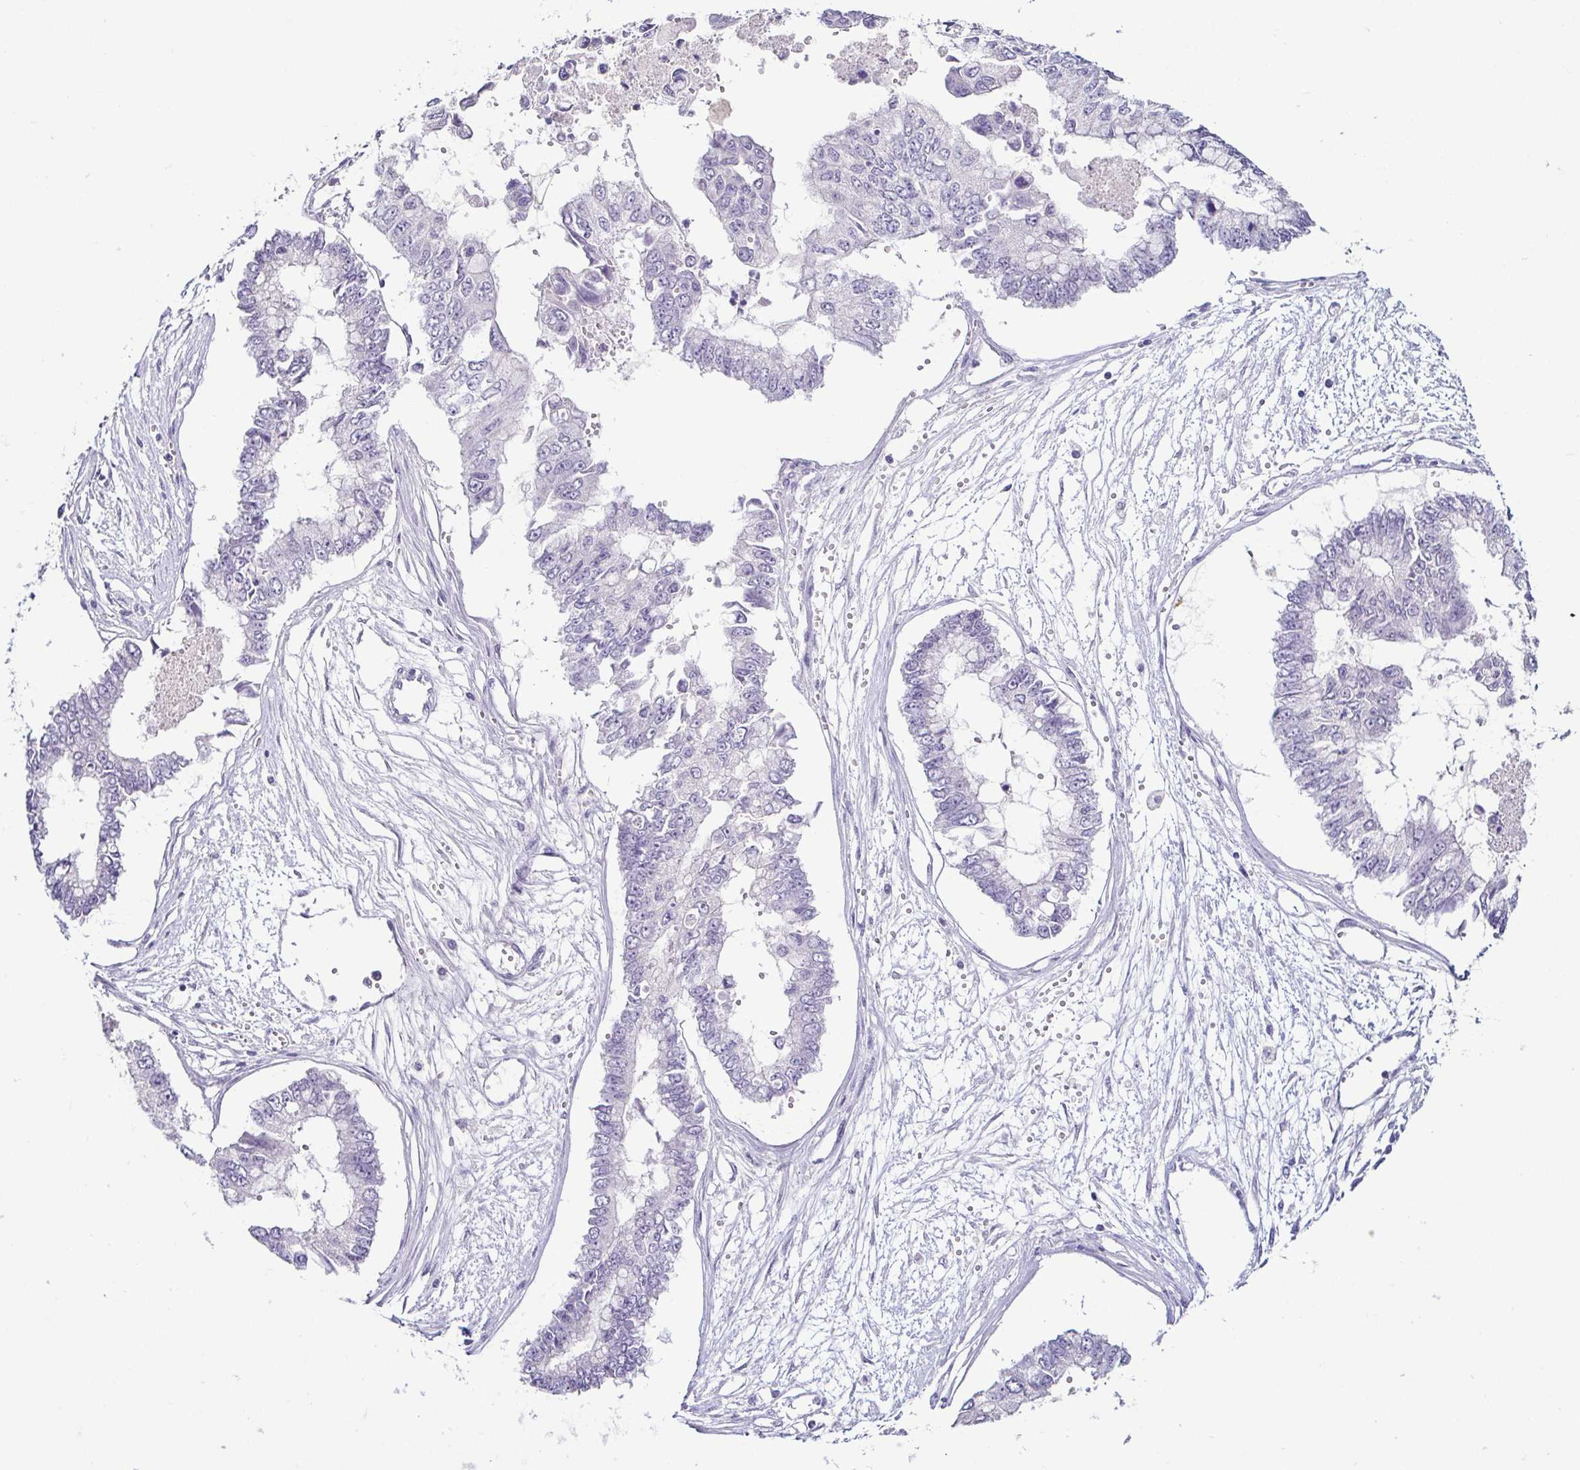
{"staining": {"intensity": "negative", "quantity": "none", "location": "none"}, "tissue": "ovarian cancer", "cell_type": "Tumor cells", "image_type": "cancer", "snomed": [{"axis": "morphology", "description": "Cystadenocarcinoma, mucinous, NOS"}, {"axis": "topography", "description": "Ovary"}], "caption": "Tumor cells show no significant expression in ovarian cancer. (DAB immunohistochemistry, high magnification).", "gene": "TP73", "patient": {"sex": "female", "age": 72}}